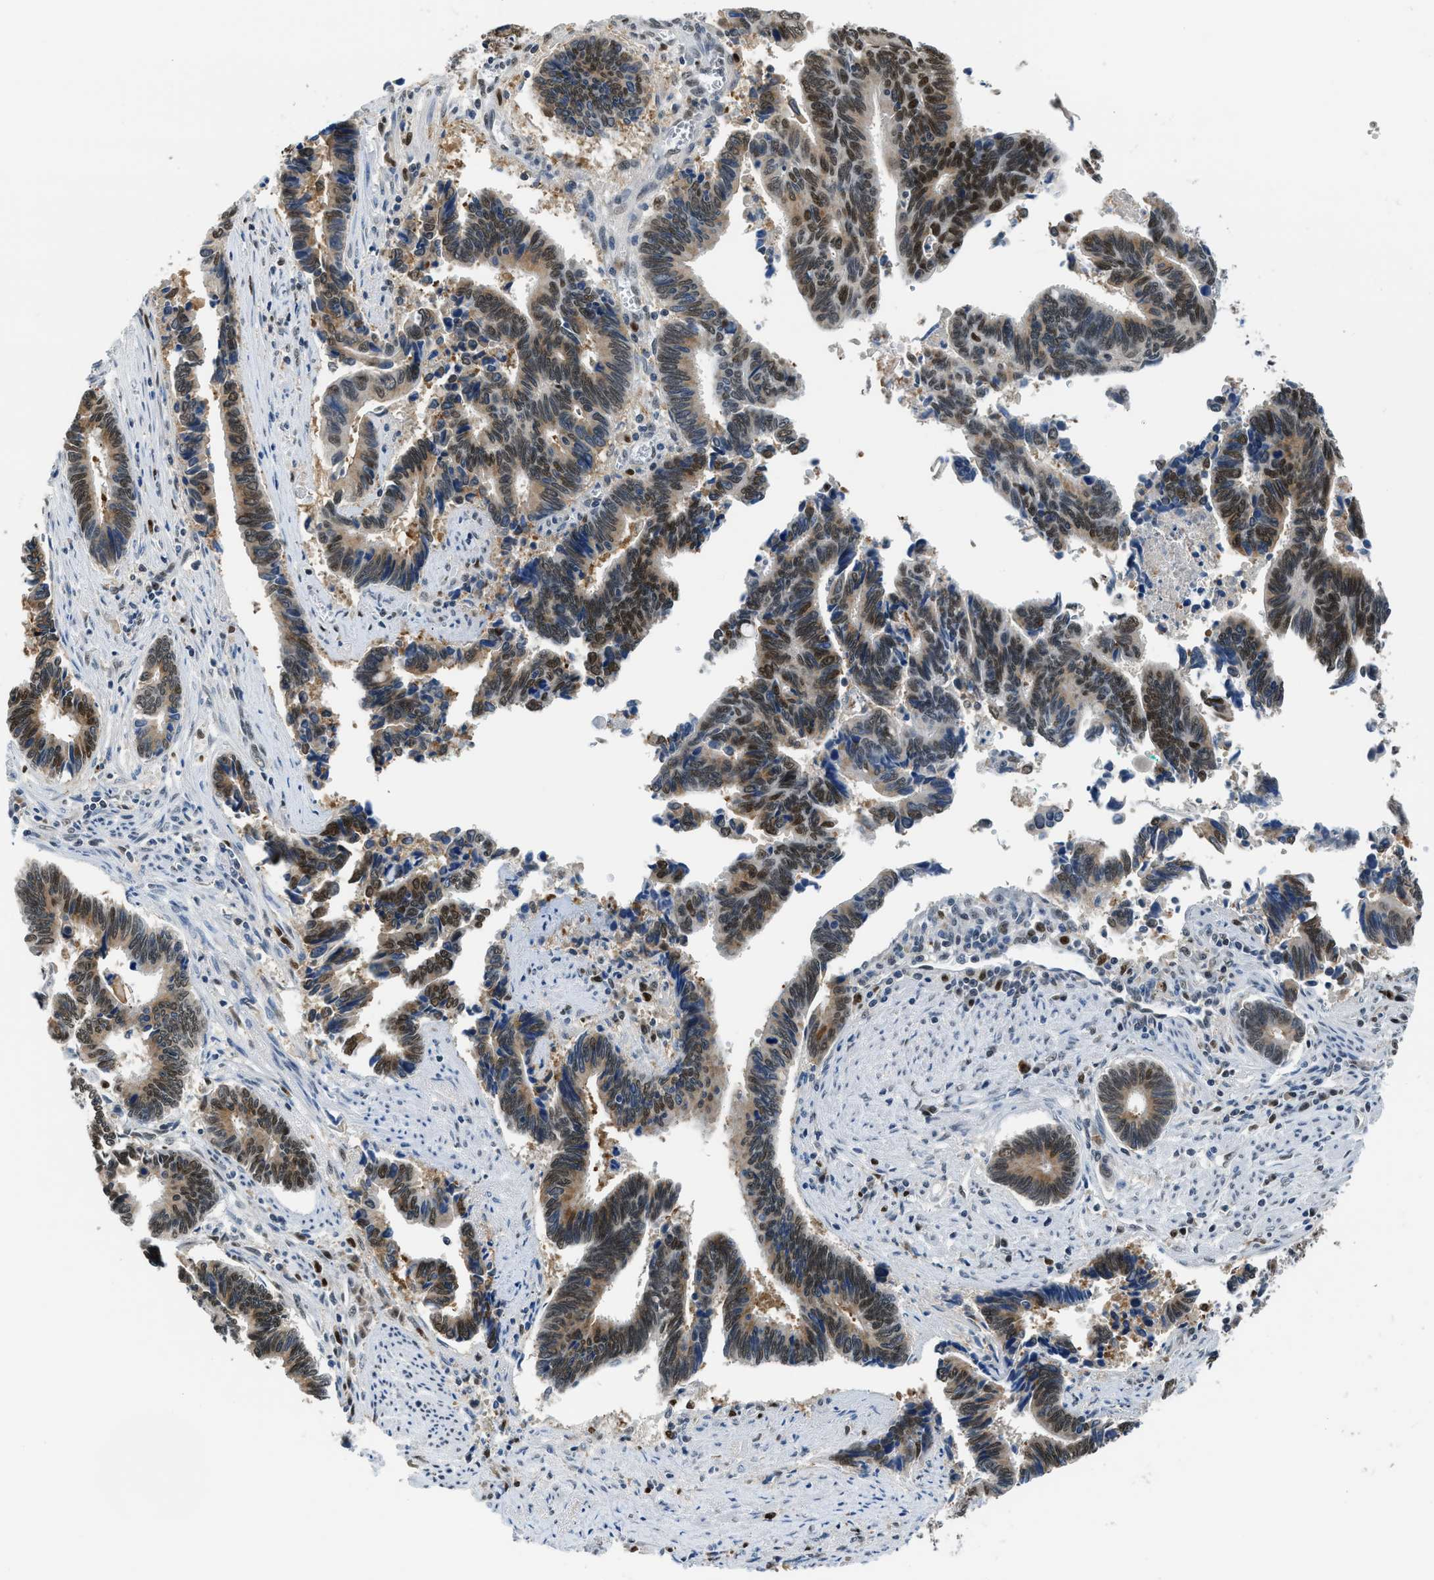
{"staining": {"intensity": "moderate", "quantity": ">75%", "location": "cytoplasmic/membranous,nuclear"}, "tissue": "pancreatic cancer", "cell_type": "Tumor cells", "image_type": "cancer", "snomed": [{"axis": "morphology", "description": "Adenocarcinoma, NOS"}, {"axis": "topography", "description": "Pancreas"}], "caption": "High-magnification brightfield microscopy of pancreatic cancer stained with DAB (3,3'-diaminobenzidine) (brown) and counterstained with hematoxylin (blue). tumor cells exhibit moderate cytoplasmic/membranous and nuclear expression is identified in about>75% of cells.", "gene": "ALX1", "patient": {"sex": "female", "age": 77}}